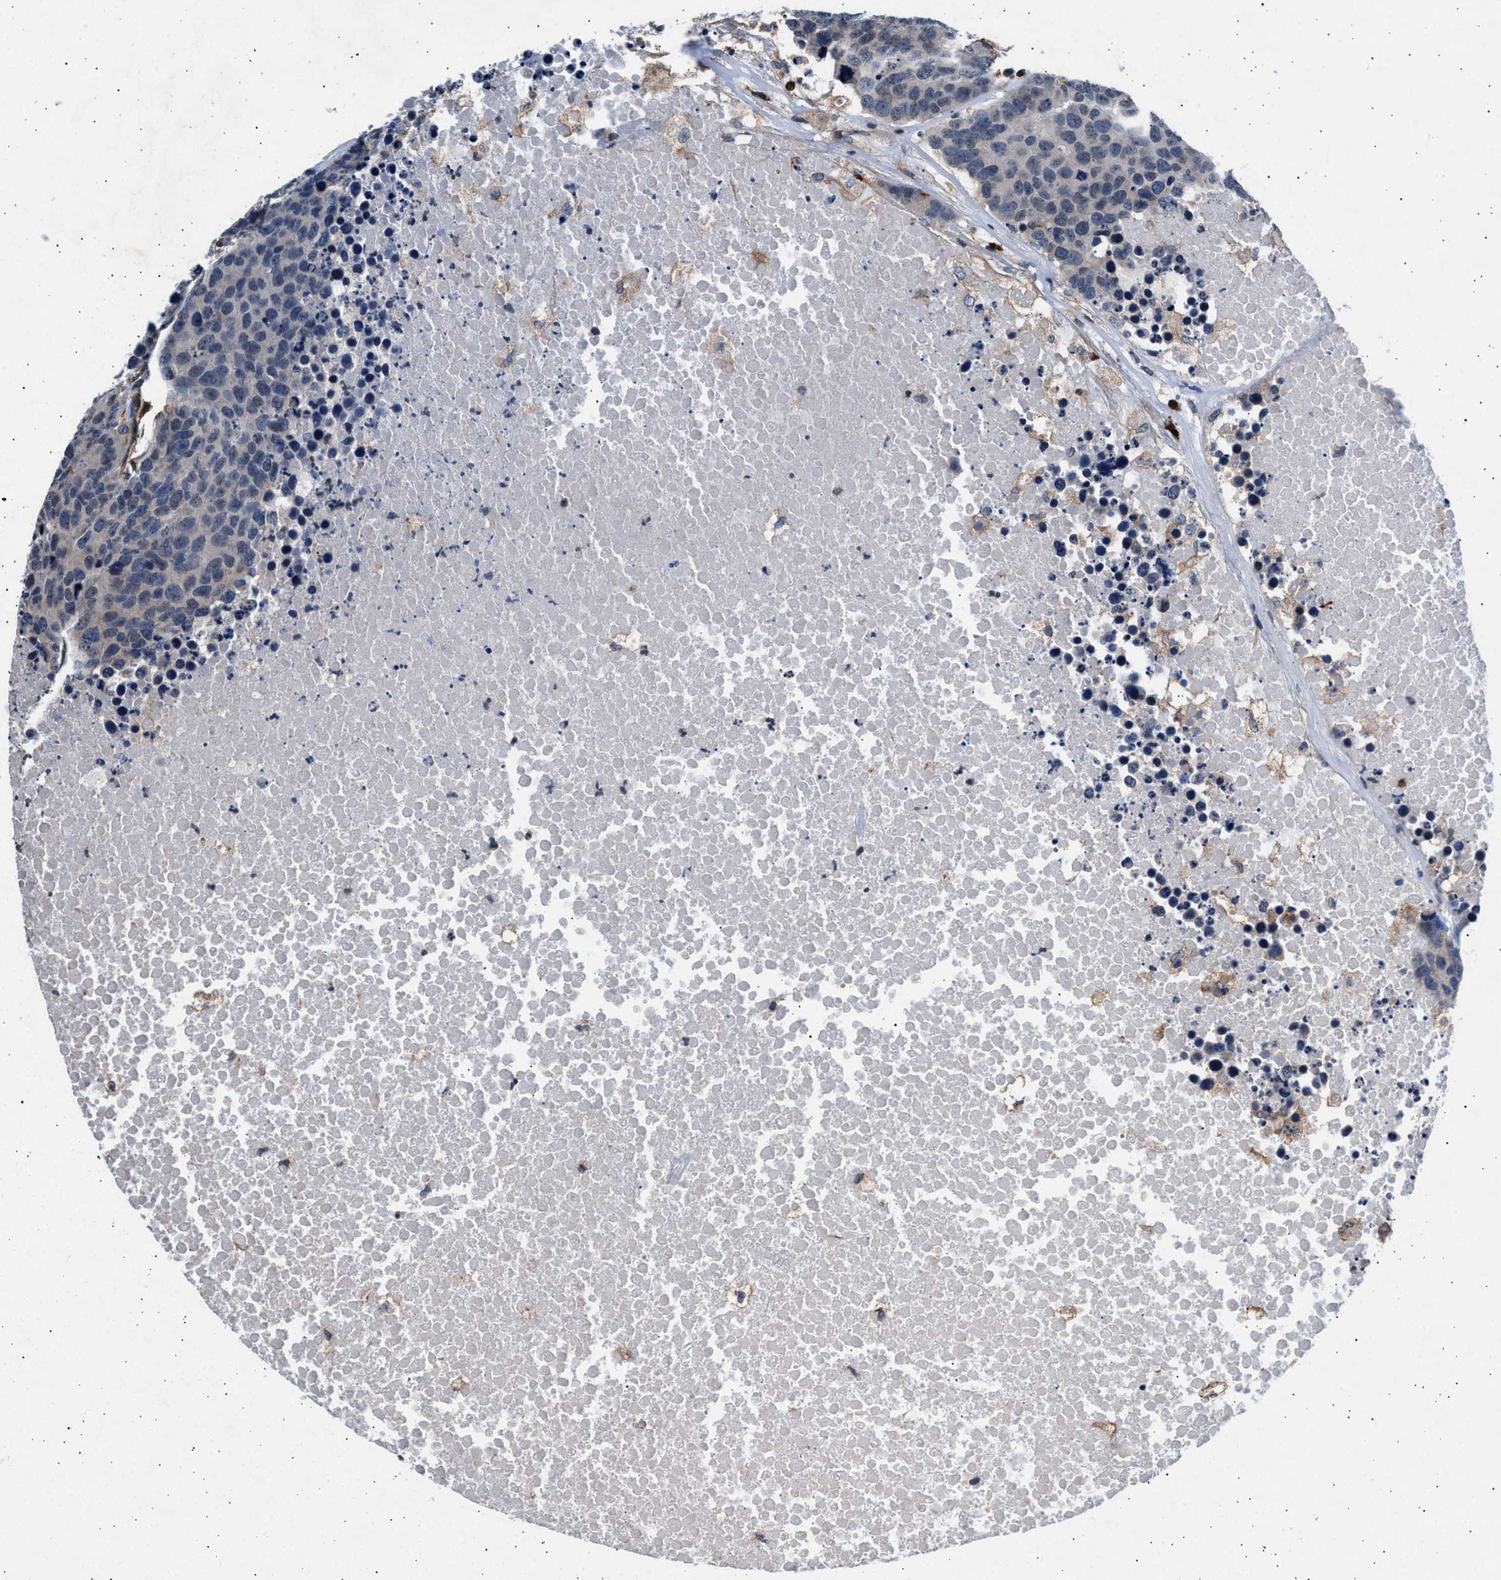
{"staining": {"intensity": "negative", "quantity": "none", "location": "none"}, "tissue": "carcinoid", "cell_type": "Tumor cells", "image_type": "cancer", "snomed": [{"axis": "morphology", "description": "Carcinoid, malignant, NOS"}, {"axis": "topography", "description": "Lung"}], "caption": "Tumor cells show no significant positivity in carcinoid (malignant). (Brightfield microscopy of DAB IHC at high magnification).", "gene": "GRAP2", "patient": {"sex": "male", "age": 60}}